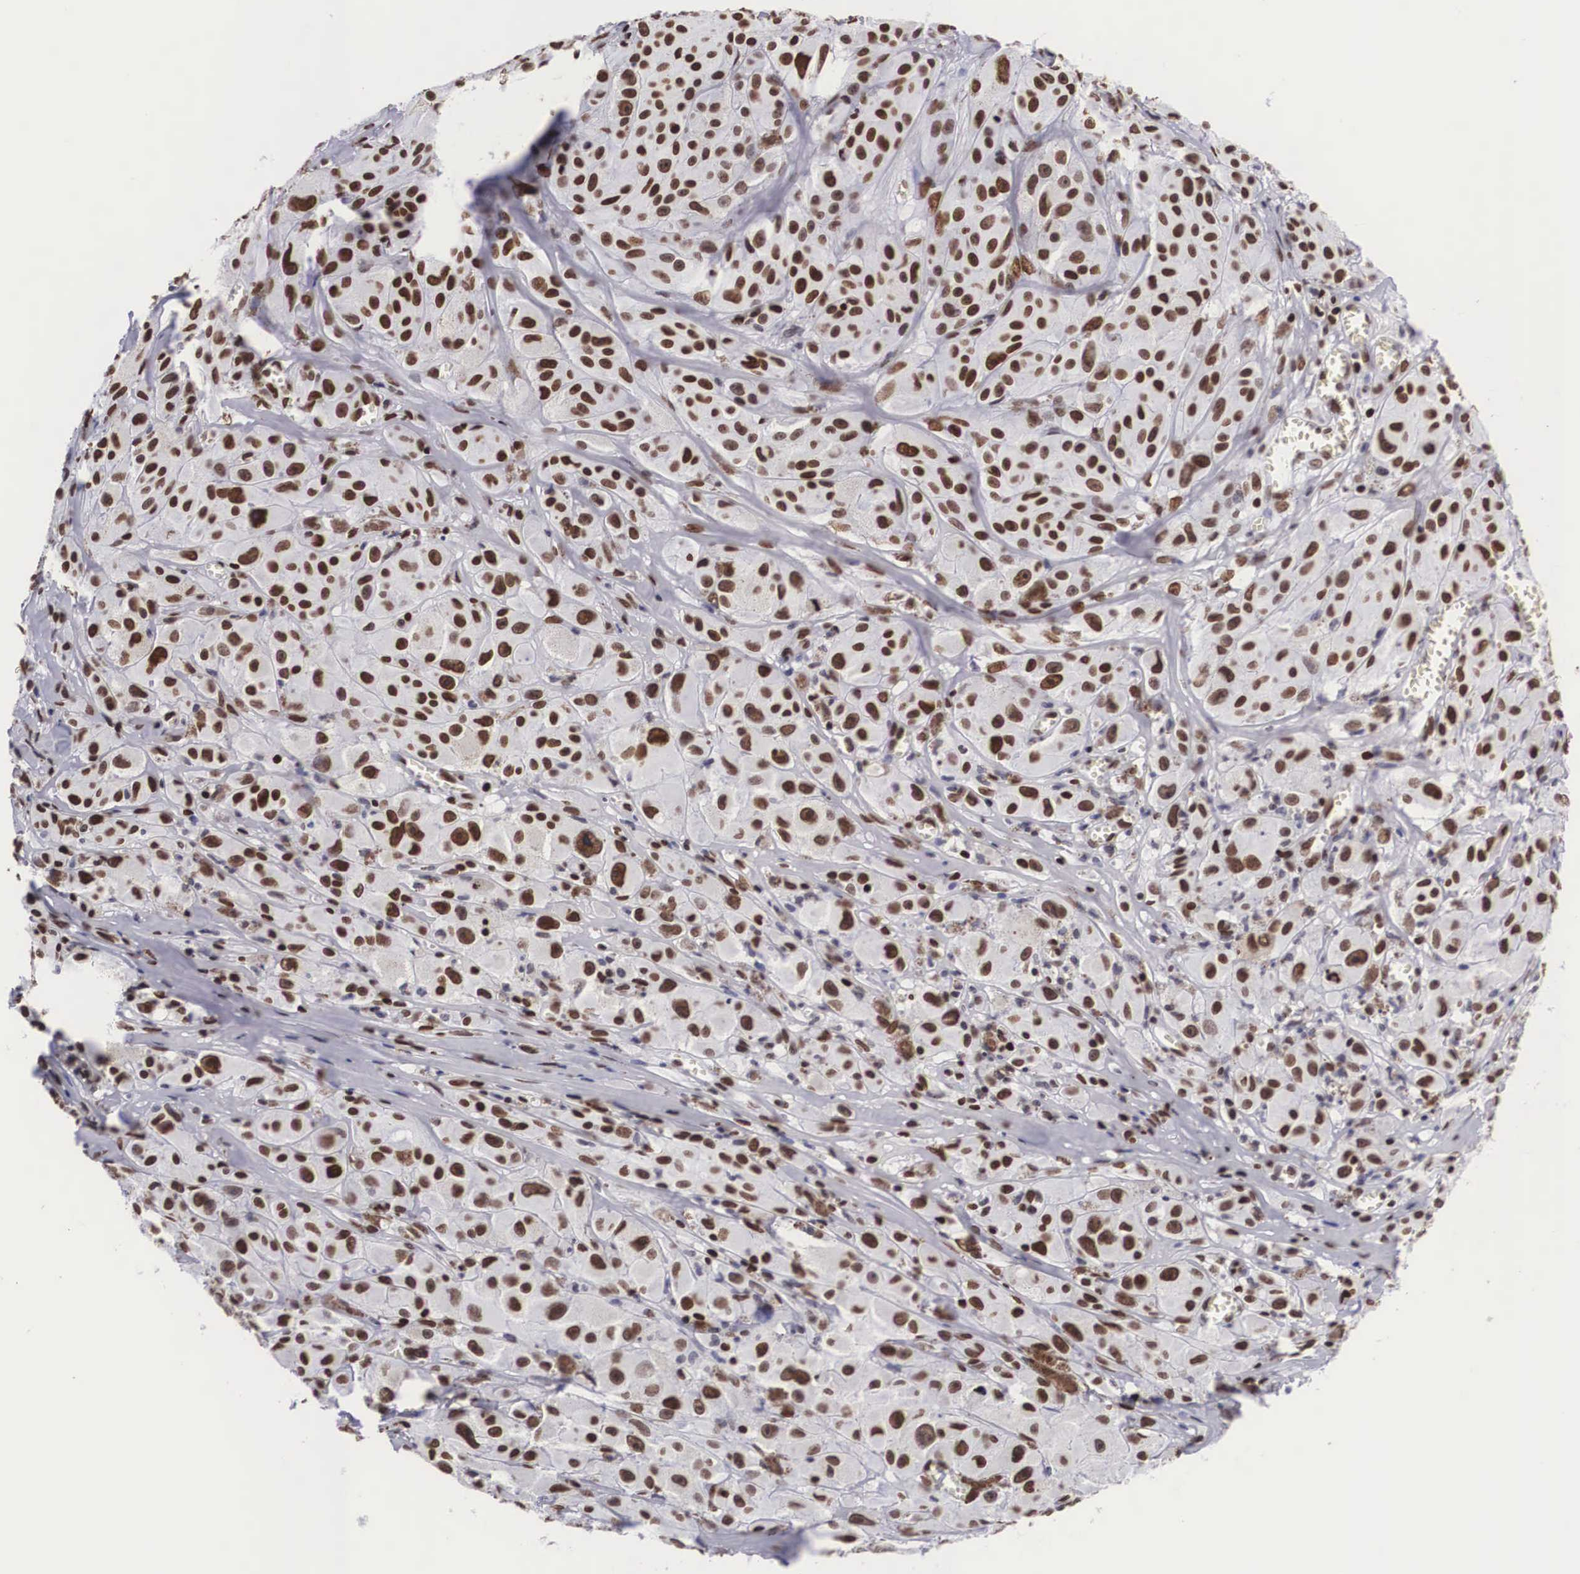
{"staining": {"intensity": "strong", "quantity": ">75%", "location": "nuclear"}, "tissue": "melanoma", "cell_type": "Tumor cells", "image_type": "cancer", "snomed": [{"axis": "morphology", "description": "Malignant melanoma, NOS"}, {"axis": "topography", "description": "Skin"}], "caption": "A histopathology image of malignant melanoma stained for a protein displays strong nuclear brown staining in tumor cells.", "gene": "MECP2", "patient": {"sex": "male", "age": 56}}